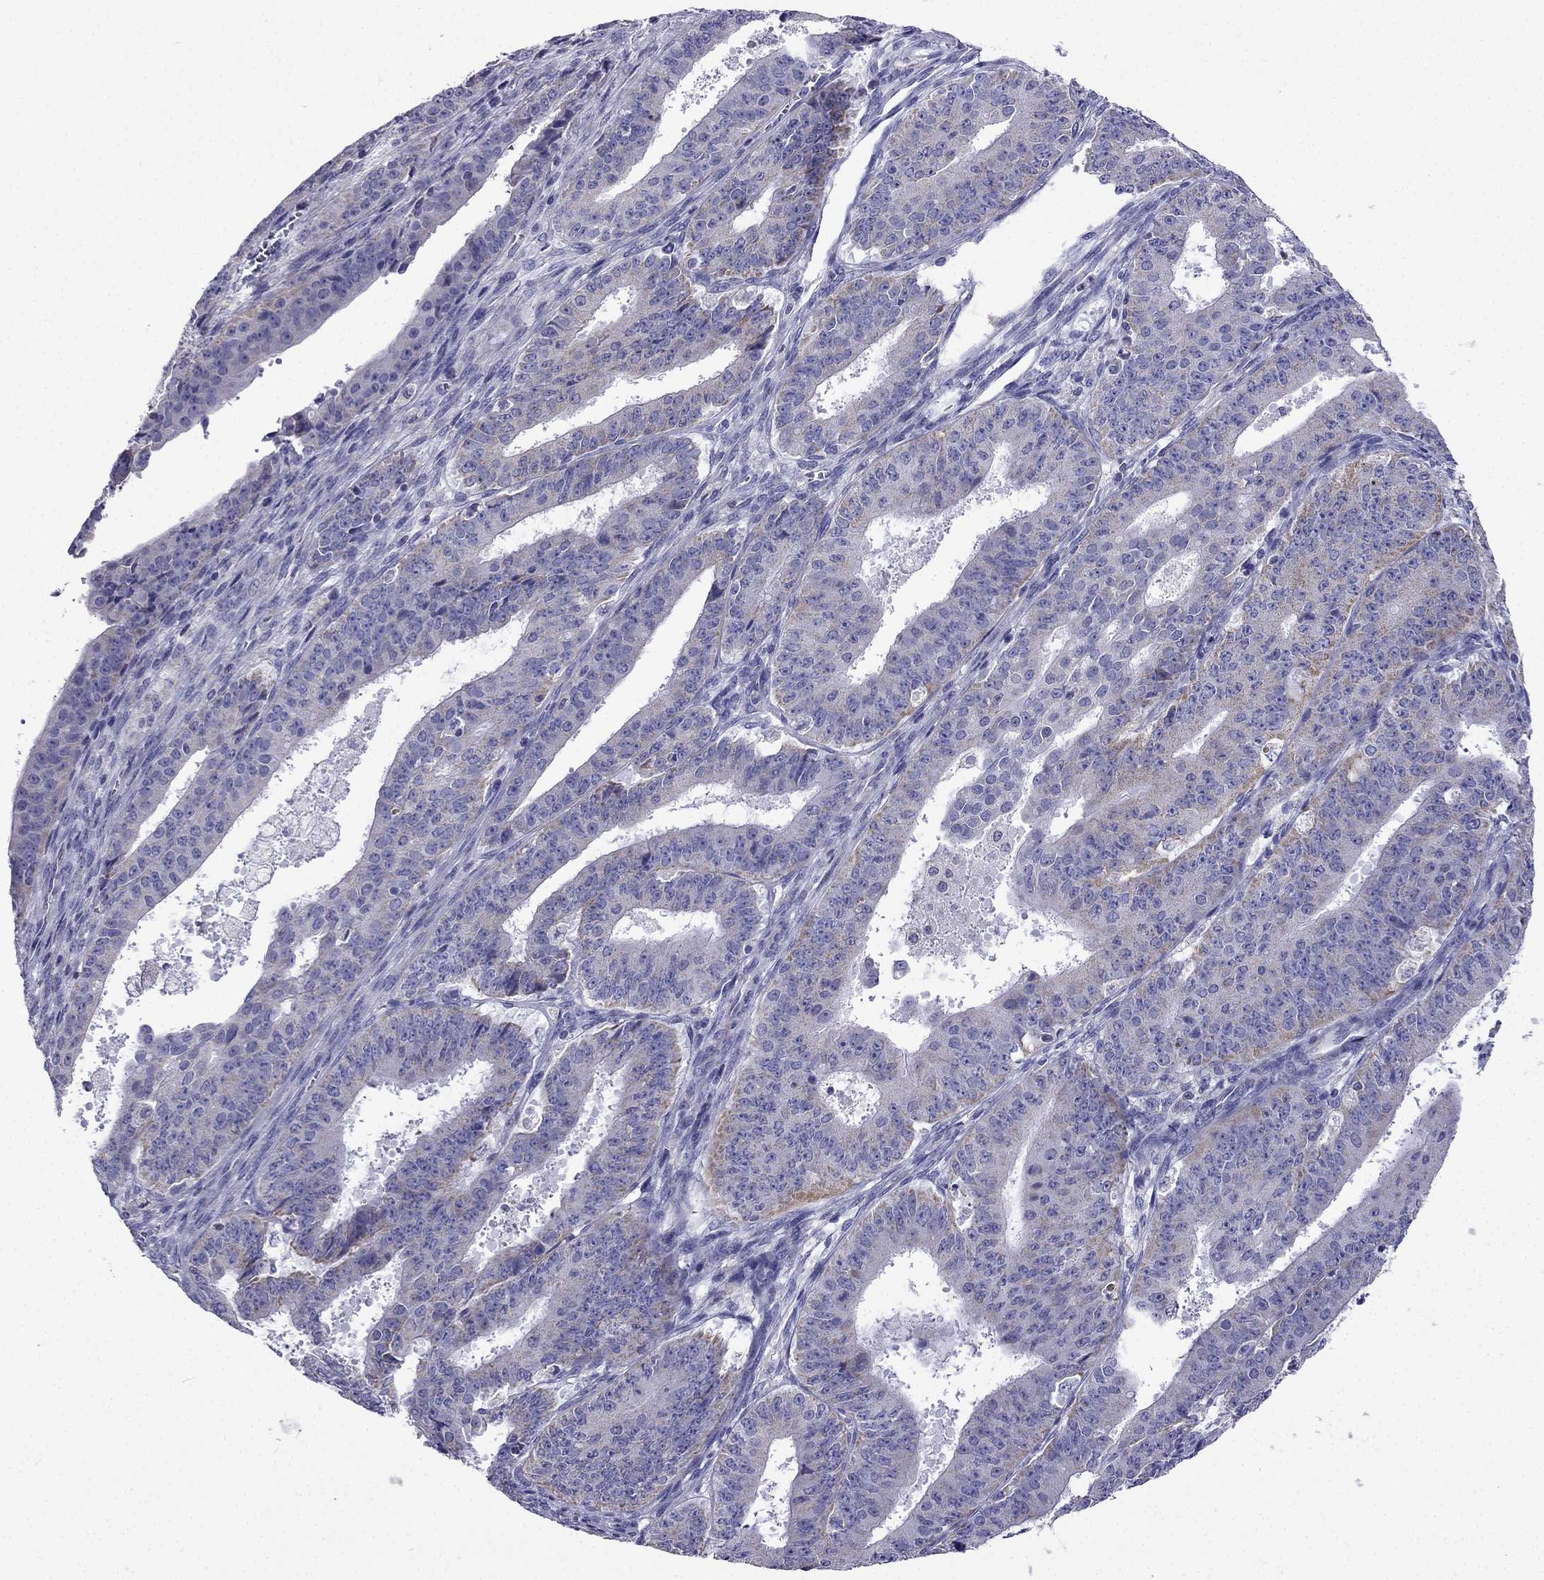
{"staining": {"intensity": "weak", "quantity": "<25%", "location": "cytoplasmic/membranous"}, "tissue": "ovarian cancer", "cell_type": "Tumor cells", "image_type": "cancer", "snomed": [{"axis": "morphology", "description": "Carcinoma, endometroid"}, {"axis": "topography", "description": "Ovary"}], "caption": "This image is of endometroid carcinoma (ovarian) stained with immunohistochemistry to label a protein in brown with the nuclei are counter-stained blue. There is no positivity in tumor cells.", "gene": "KIF5A", "patient": {"sex": "female", "age": 42}}